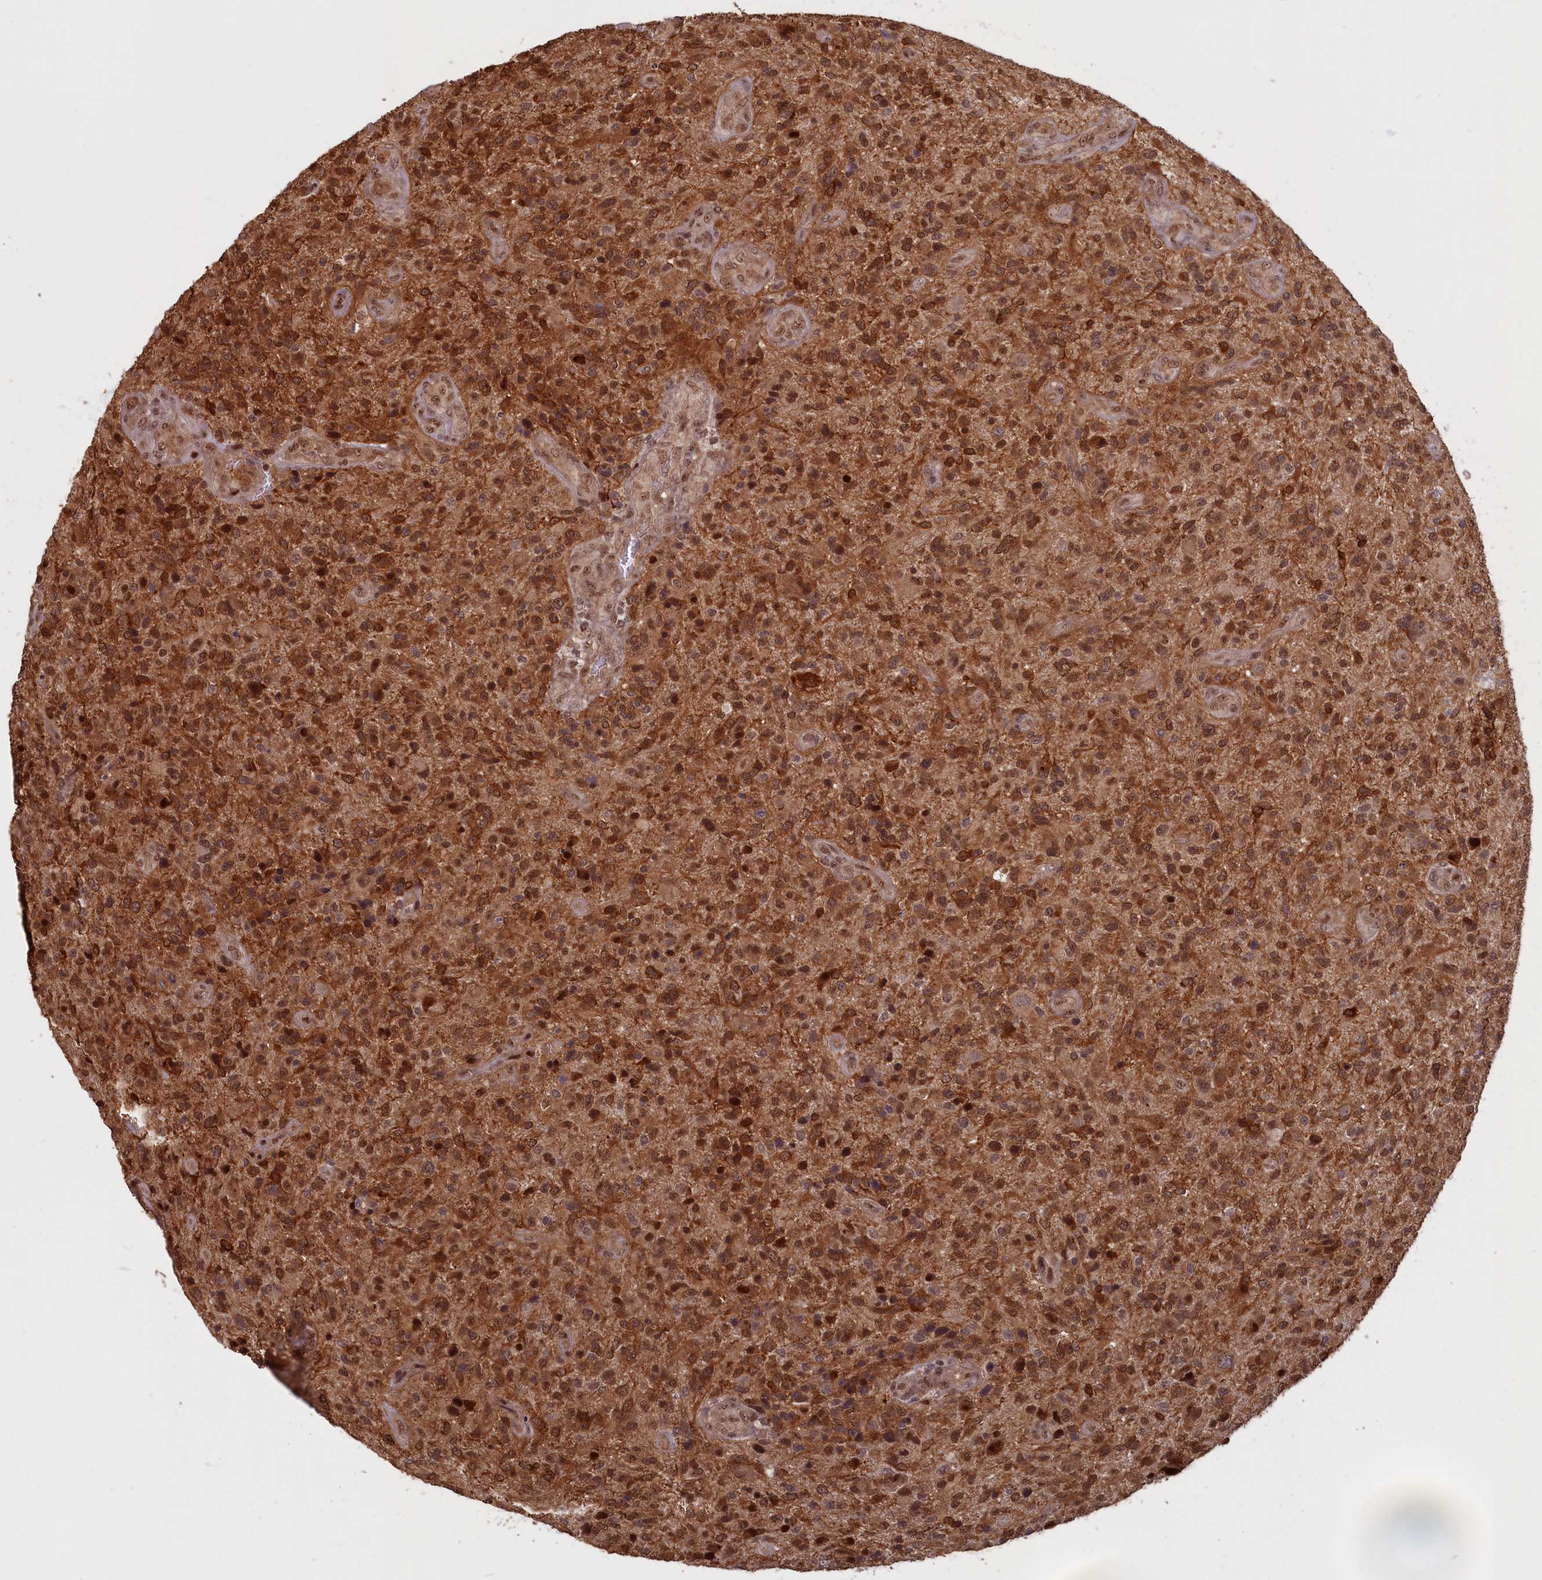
{"staining": {"intensity": "strong", "quantity": ">75%", "location": "cytoplasmic/membranous,nuclear"}, "tissue": "glioma", "cell_type": "Tumor cells", "image_type": "cancer", "snomed": [{"axis": "morphology", "description": "Glioma, malignant, High grade"}, {"axis": "topography", "description": "Brain"}], "caption": "Protein expression by immunohistochemistry (IHC) displays strong cytoplasmic/membranous and nuclear staining in approximately >75% of tumor cells in glioma. Immunohistochemistry (ihc) stains the protein in brown and the nuclei are stained blue.", "gene": "HIF3A", "patient": {"sex": "male", "age": 47}}